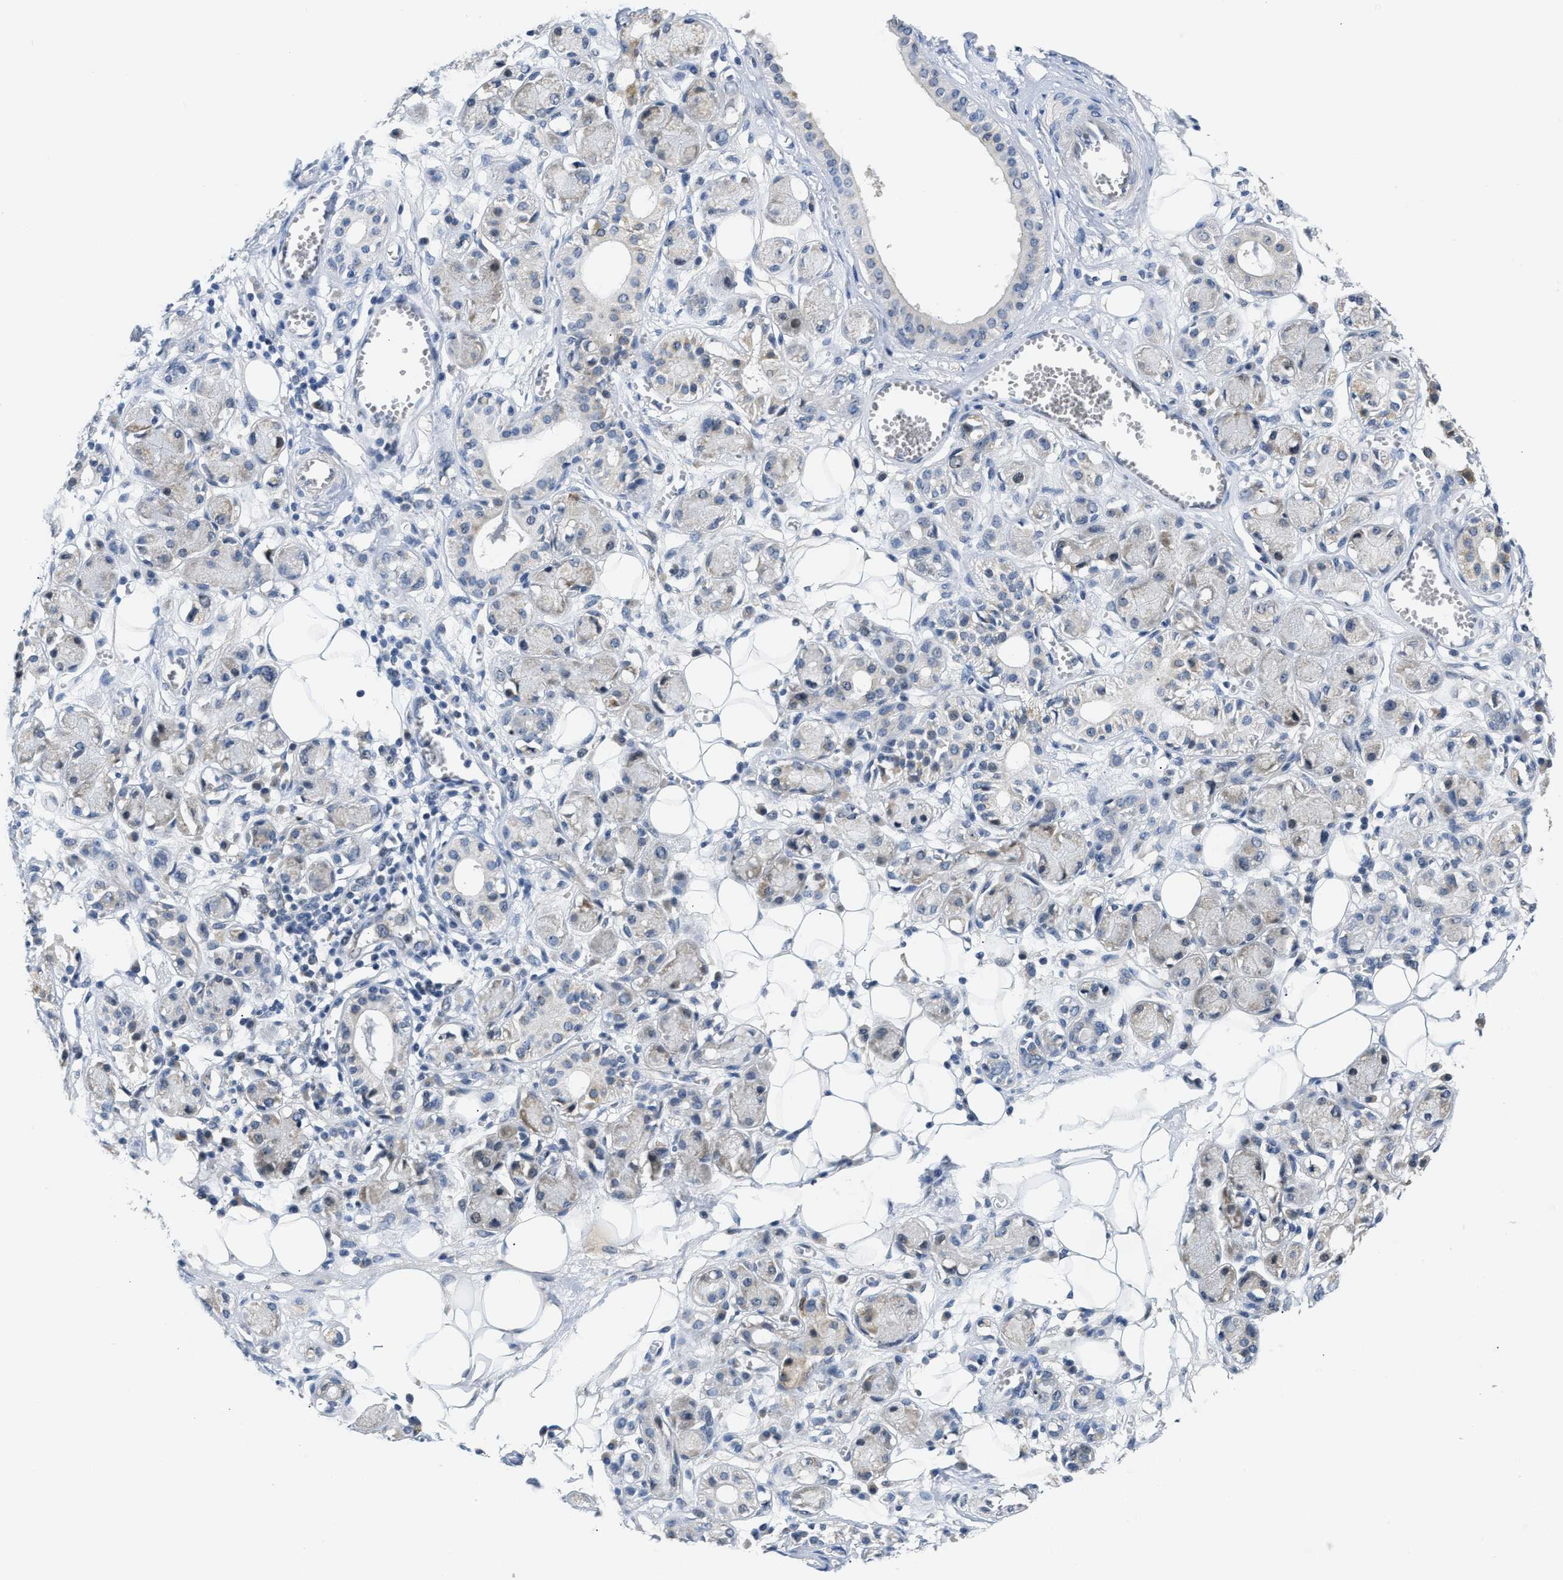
{"staining": {"intensity": "negative", "quantity": "none", "location": "none"}, "tissue": "adipose tissue", "cell_type": "Adipocytes", "image_type": "normal", "snomed": [{"axis": "morphology", "description": "Normal tissue, NOS"}, {"axis": "morphology", "description": "Inflammation, NOS"}, {"axis": "topography", "description": "Salivary gland"}, {"axis": "topography", "description": "Peripheral nerve tissue"}], "caption": "There is no significant staining in adipocytes of adipose tissue.", "gene": "CLGN", "patient": {"sex": "female", "age": 75}}